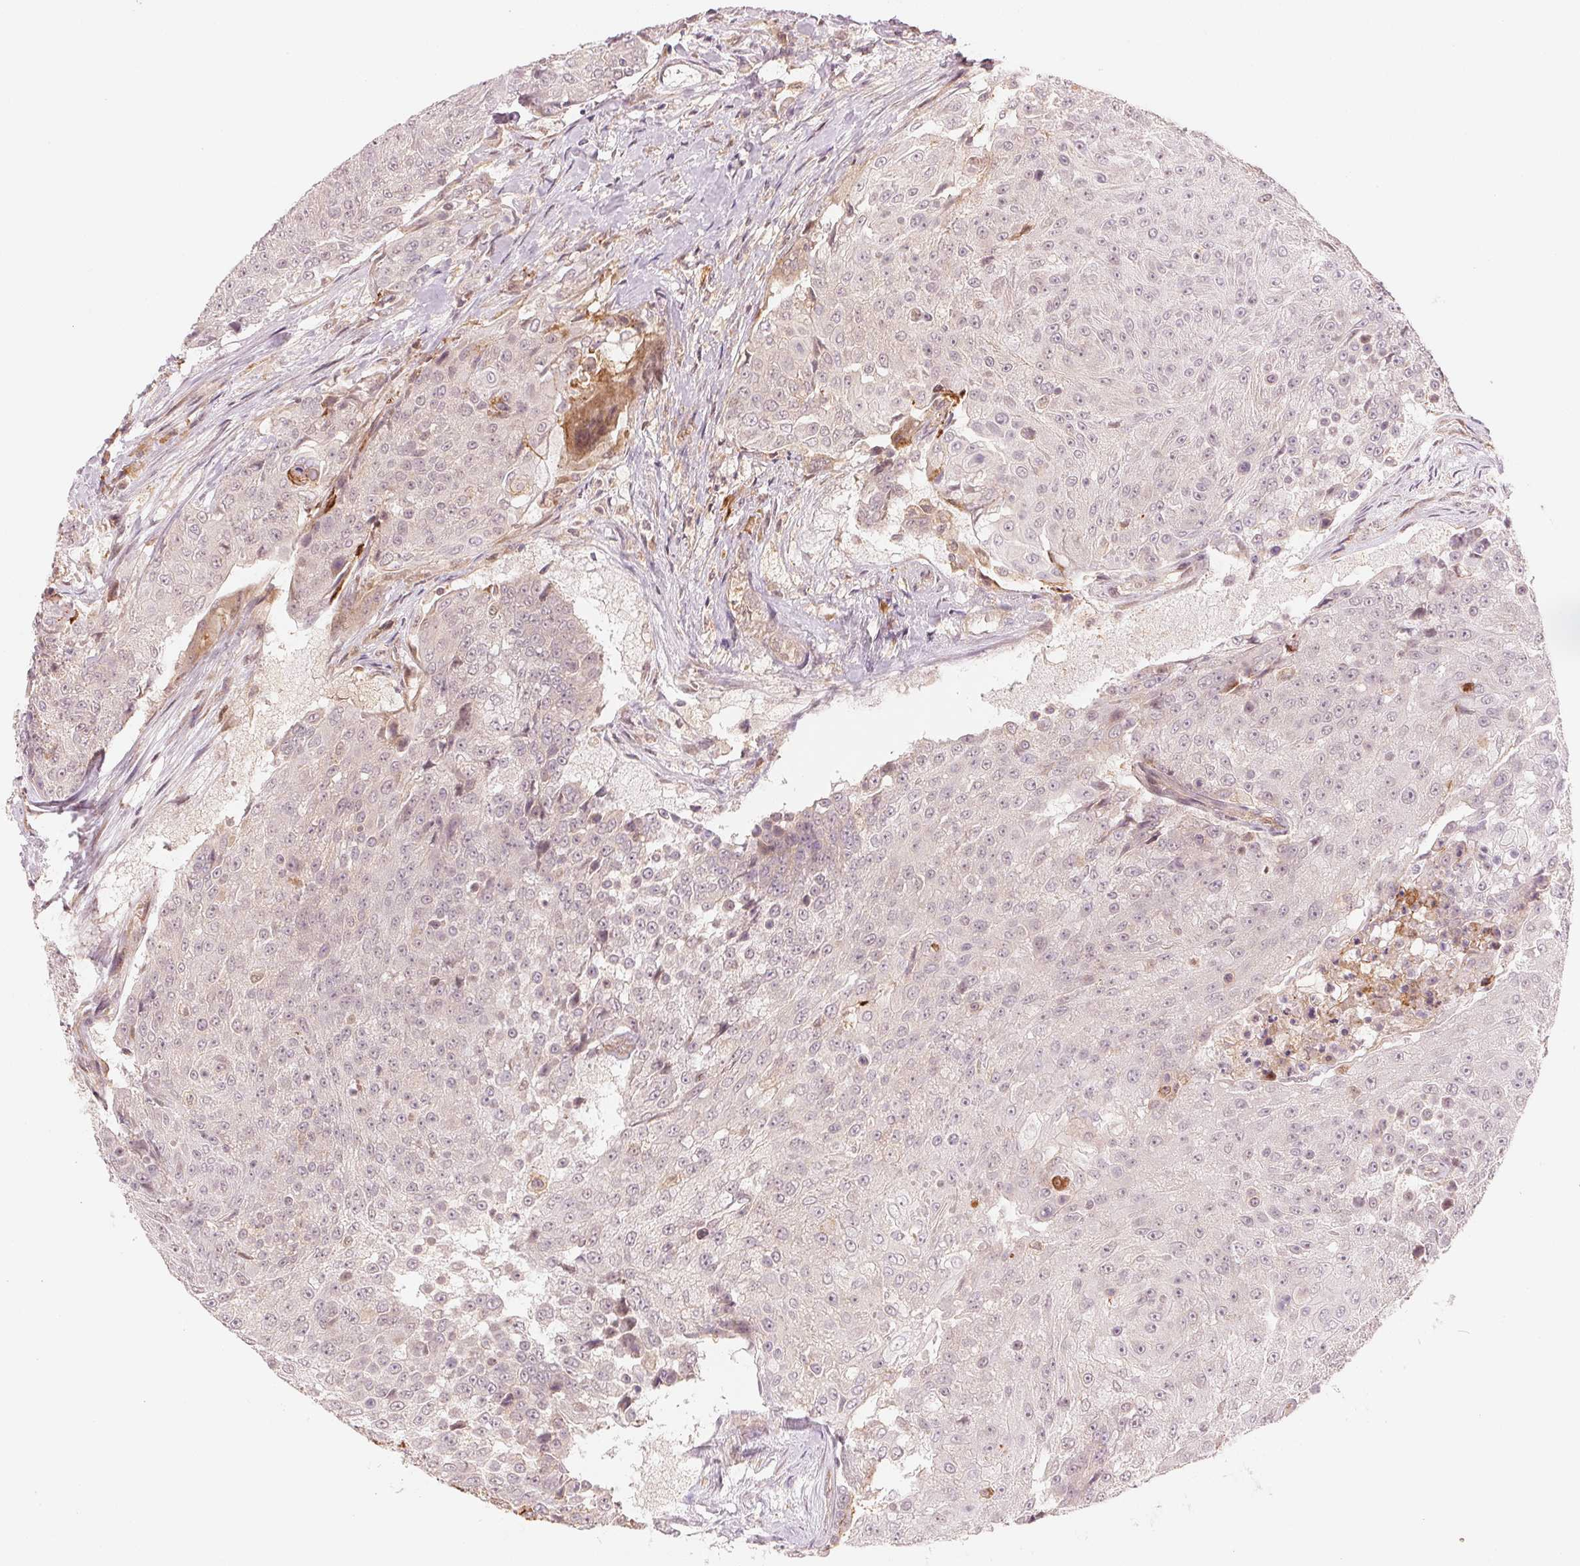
{"staining": {"intensity": "negative", "quantity": "none", "location": "none"}, "tissue": "urothelial cancer", "cell_type": "Tumor cells", "image_type": "cancer", "snomed": [{"axis": "morphology", "description": "Urothelial carcinoma, High grade"}, {"axis": "topography", "description": "Urinary bladder"}], "caption": "Human urothelial cancer stained for a protein using immunohistochemistry (IHC) exhibits no expression in tumor cells.", "gene": "PRKN", "patient": {"sex": "female", "age": 63}}